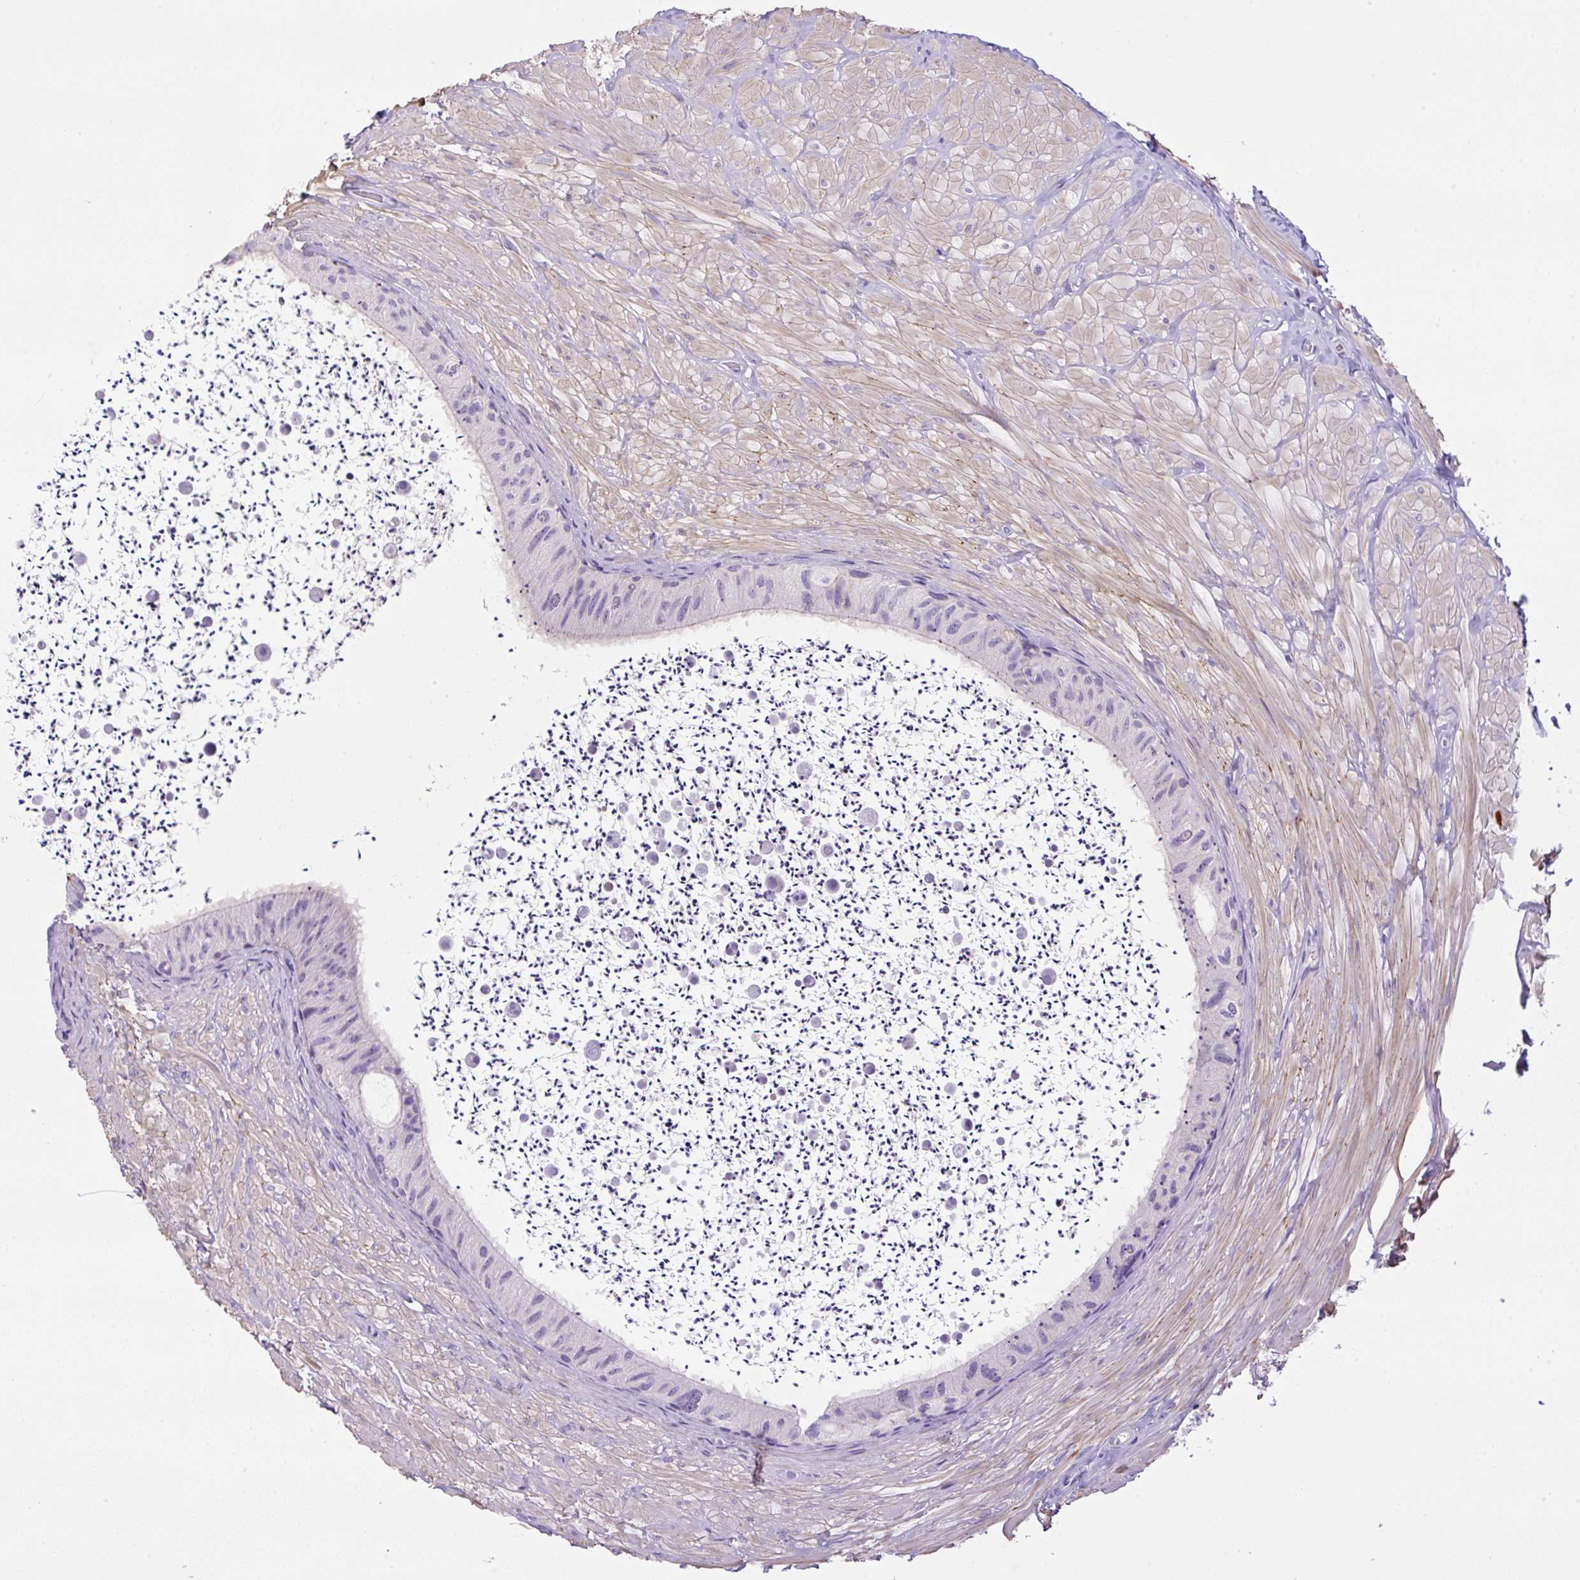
{"staining": {"intensity": "negative", "quantity": "none", "location": "none"}, "tissue": "epididymis", "cell_type": "Glandular cells", "image_type": "normal", "snomed": [{"axis": "morphology", "description": "Normal tissue, NOS"}, {"axis": "topography", "description": "Epididymis"}, {"axis": "topography", "description": "Peripheral nerve tissue"}], "caption": "High magnification brightfield microscopy of unremarkable epididymis stained with DAB (3,3'-diaminobenzidine) (brown) and counterstained with hematoxylin (blue): glandular cells show no significant expression. The staining is performed using DAB (3,3'-diaminobenzidine) brown chromogen with nuclei counter-stained in using hematoxylin.", "gene": "NPTN", "patient": {"sex": "male", "age": 32}}